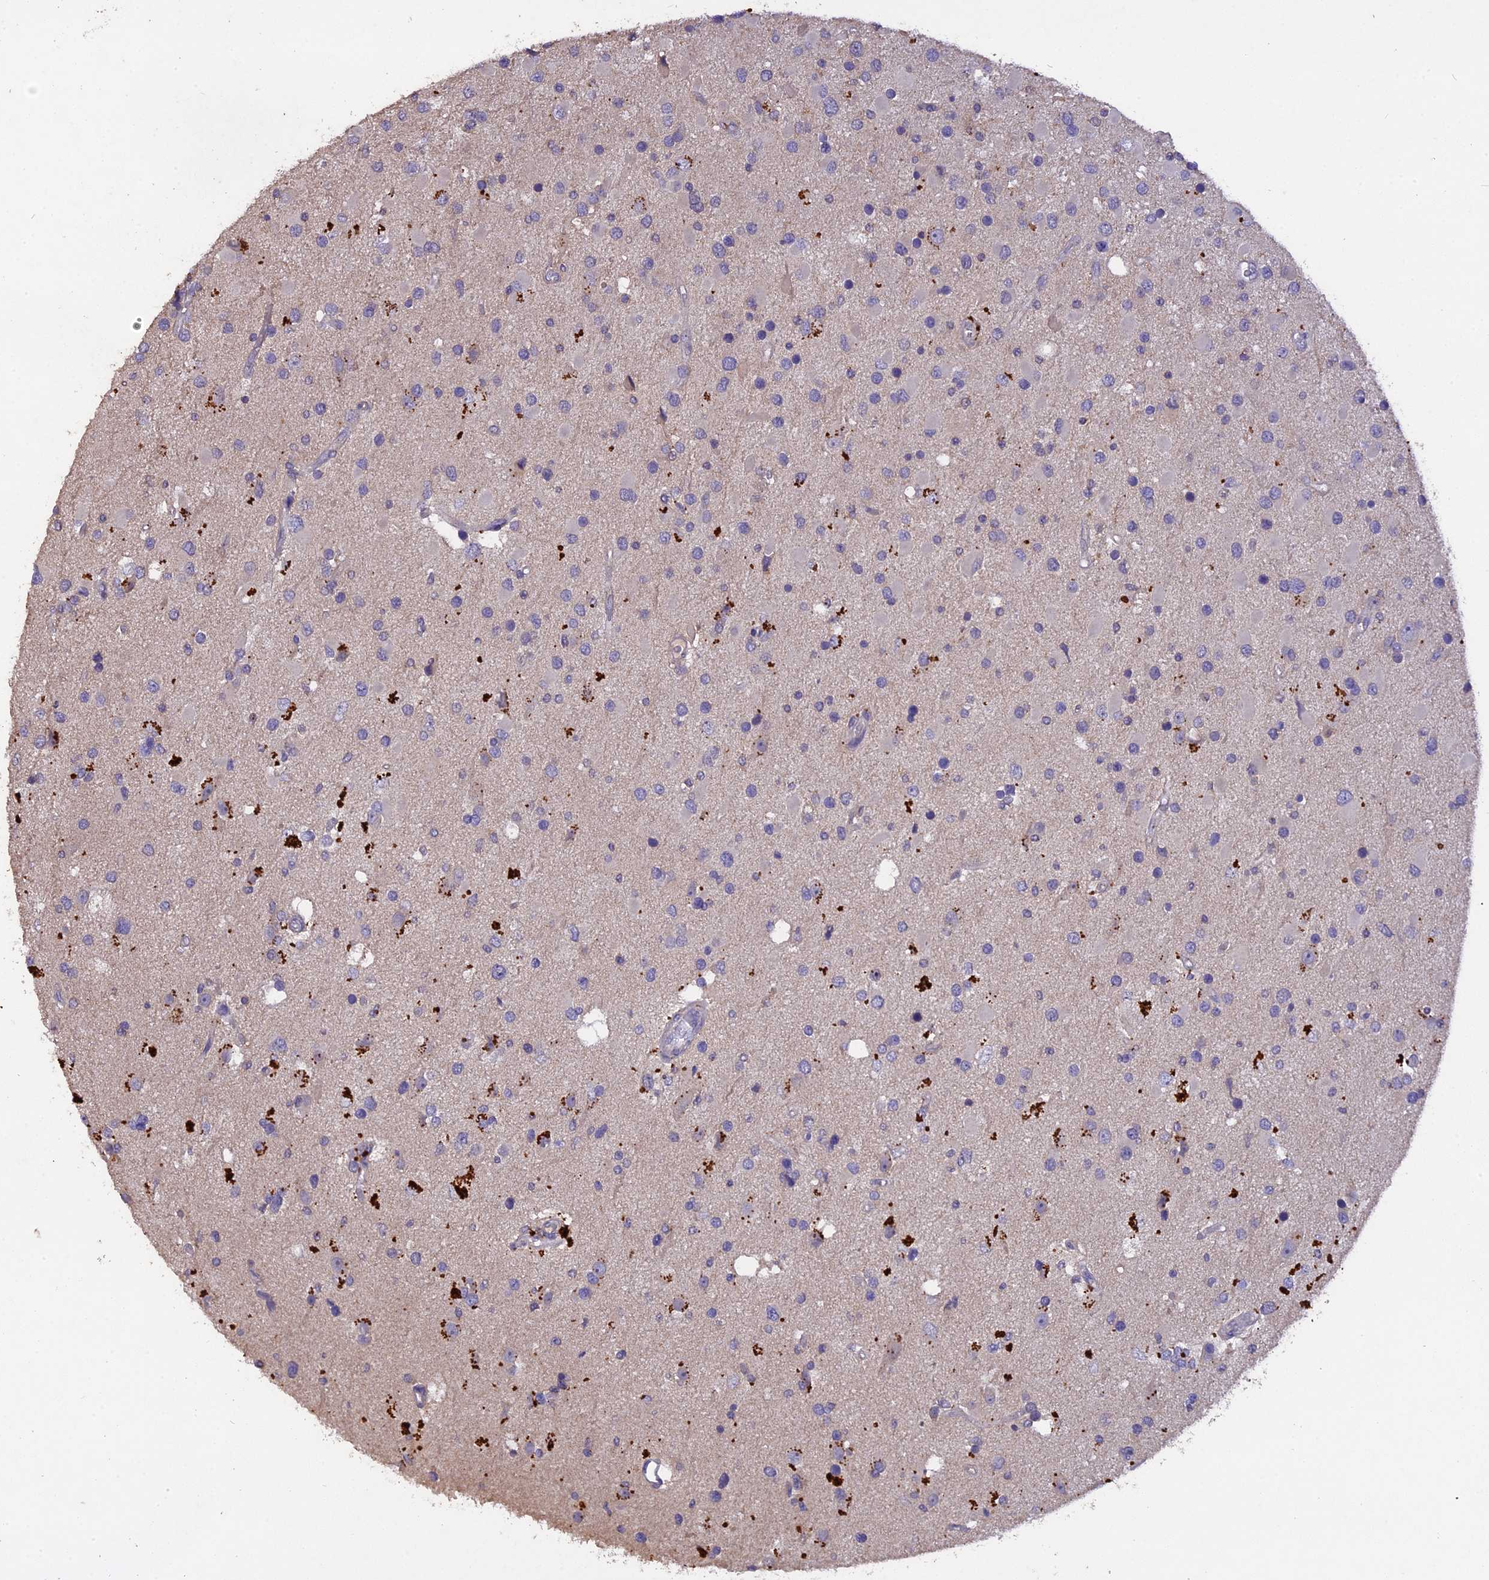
{"staining": {"intensity": "negative", "quantity": "none", "location": "none"}, "tissue": "glioma", "cell_type": "Tumor cells", "image_type": "cancer", "snomed": [{"axis": "morphology", "description": "Glioma, malignant, High grade"}, {"axis": "topography", "description": "Brain"}], "caption": "Malignant glioma (high-grade) stained for a protein using IHC demonstrates no expression tumor cells.", "gene": "SLC26A4", "patient": {"sex": "male", "age": 53}}